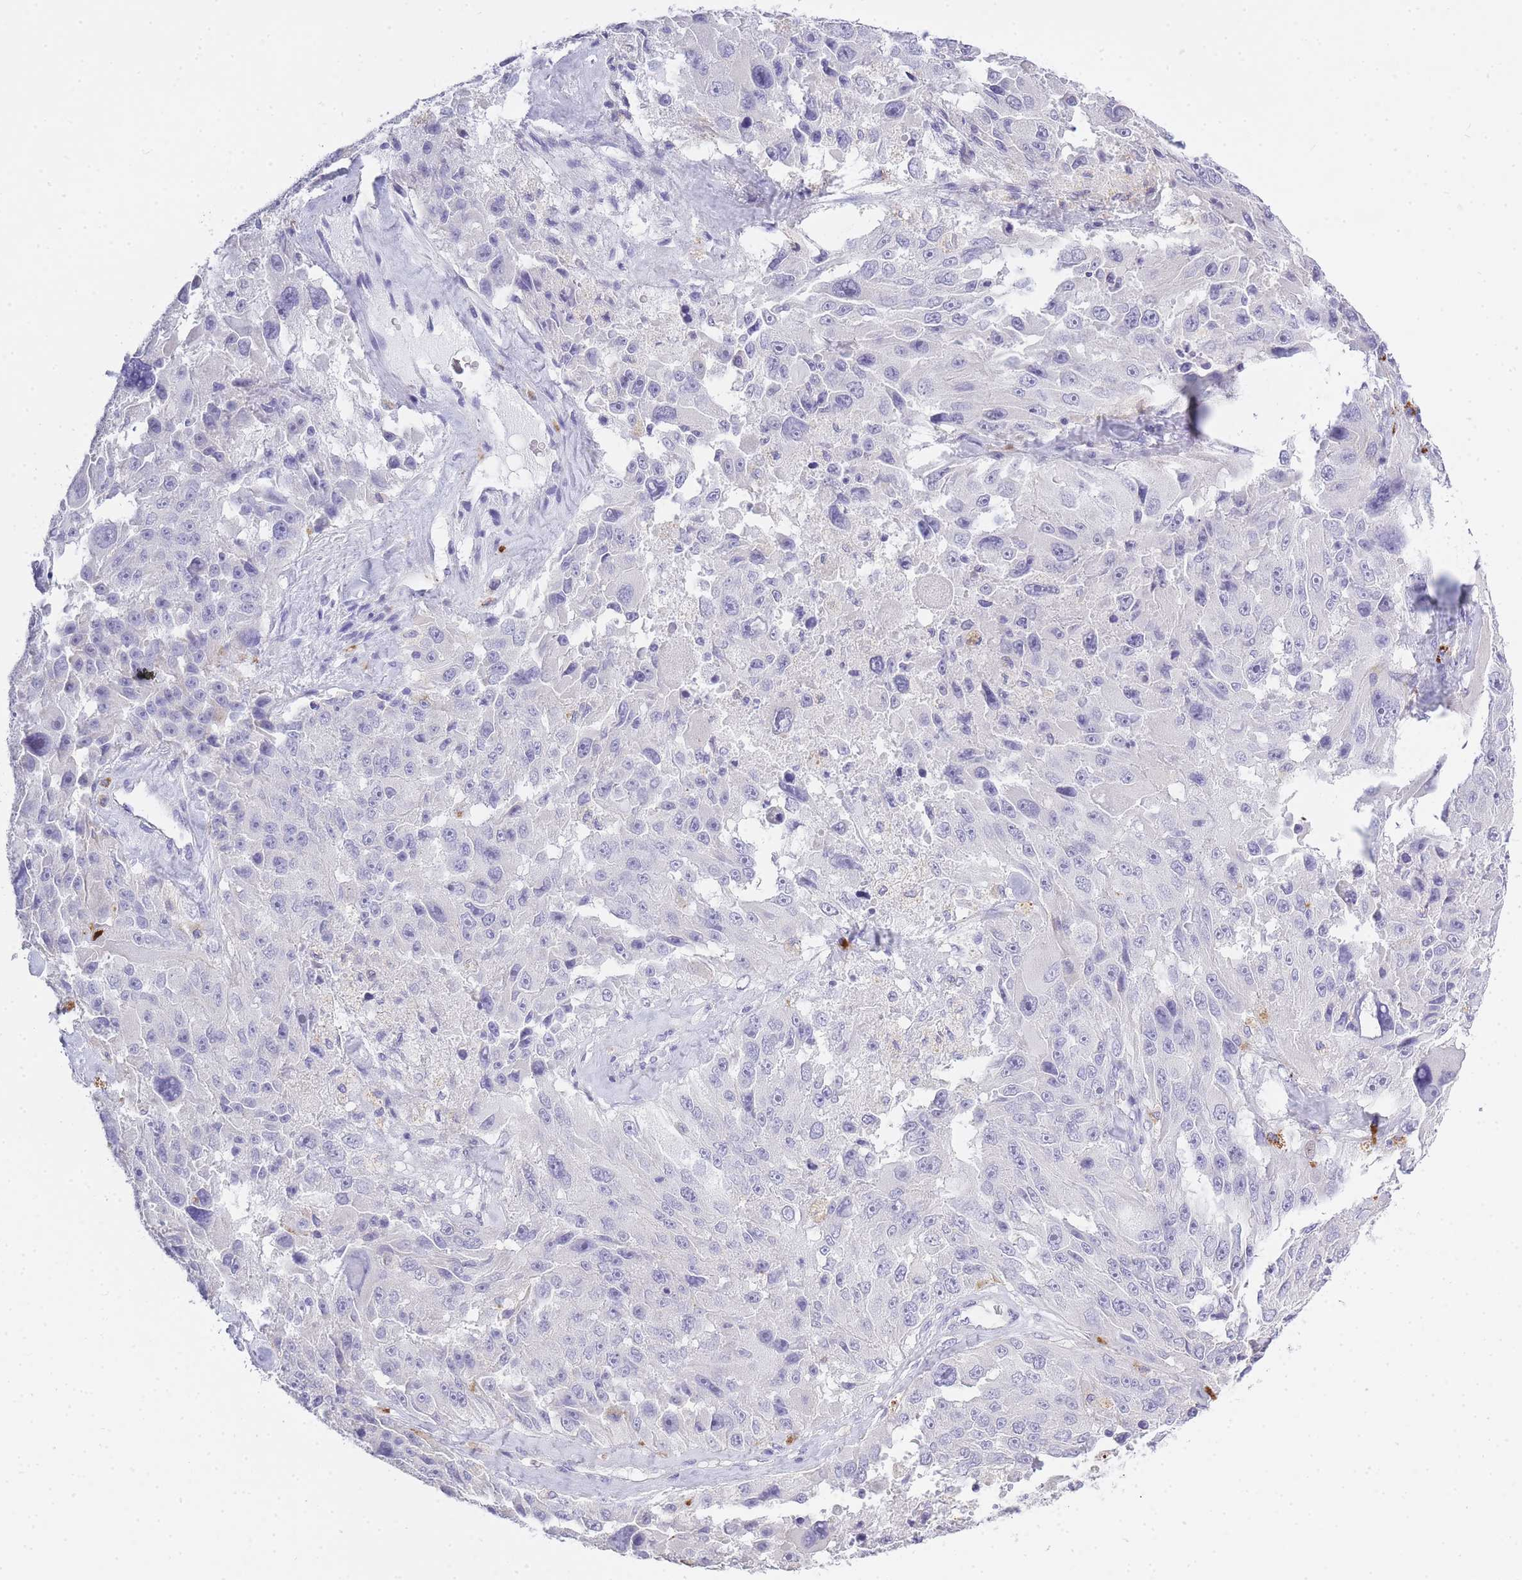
{"staining": {"intensity": "negative", "quantity": "none", "location": "none"}, "tissue": "melanoma", "cell_type": "Tumor cells", "image_type": "cancer", "snomed": [{"axis": "morphology", "description": "Malignant melanoma, Metastatic site"}, {"axis": "topography", "description": "Lymph node"}], "caption": "A micrograph of melanoma stained for a protein demonstrates no brown staining in tumor cells. The staining is performed using DAB brown chromogen with nuclei counter-stained in using hematoxylin.", "gene": "RHO", "patient": {"sex": "male", "age": 62}}